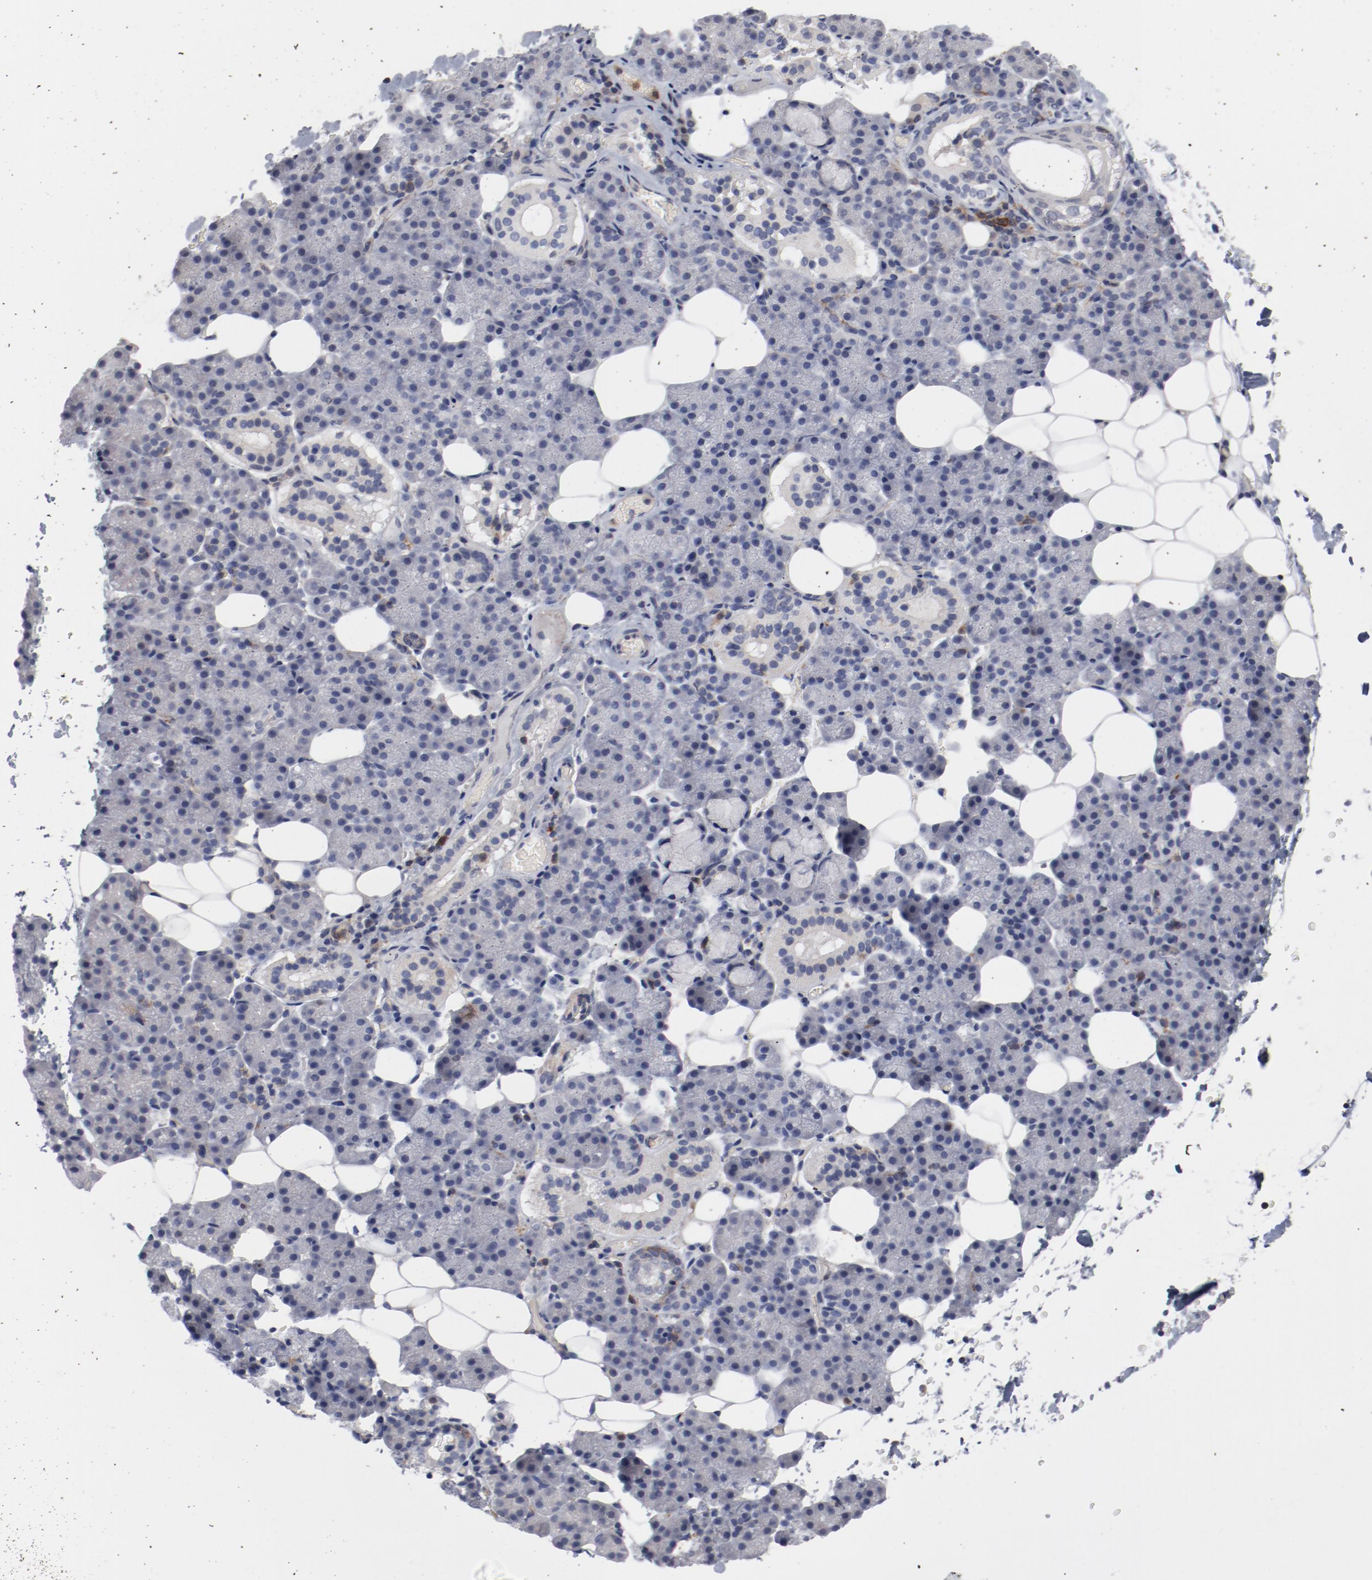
{"staining": {"intensity": "negative", "quantity": "none", "location": "none"}, "tissue": "salivary gland", "cell_type": "Glandular cells", "image_type": "normal", "snomed": [{"axis": "morphology", "description": "Normal tissue, NOS"}, {"axis": "topography", "description": "Lymph node"}, {"axis": "topography", "description": "Salivary gland"}], "caption": "Immunohistochemistry of benign salivary gland displays no positivity in glandular cells. The staining is performed using DAB brown chromogen with nuclei counter-stained in using hematoxylin.", "gene": "CBL", "patient": {"sex": "male", "age": 8}}